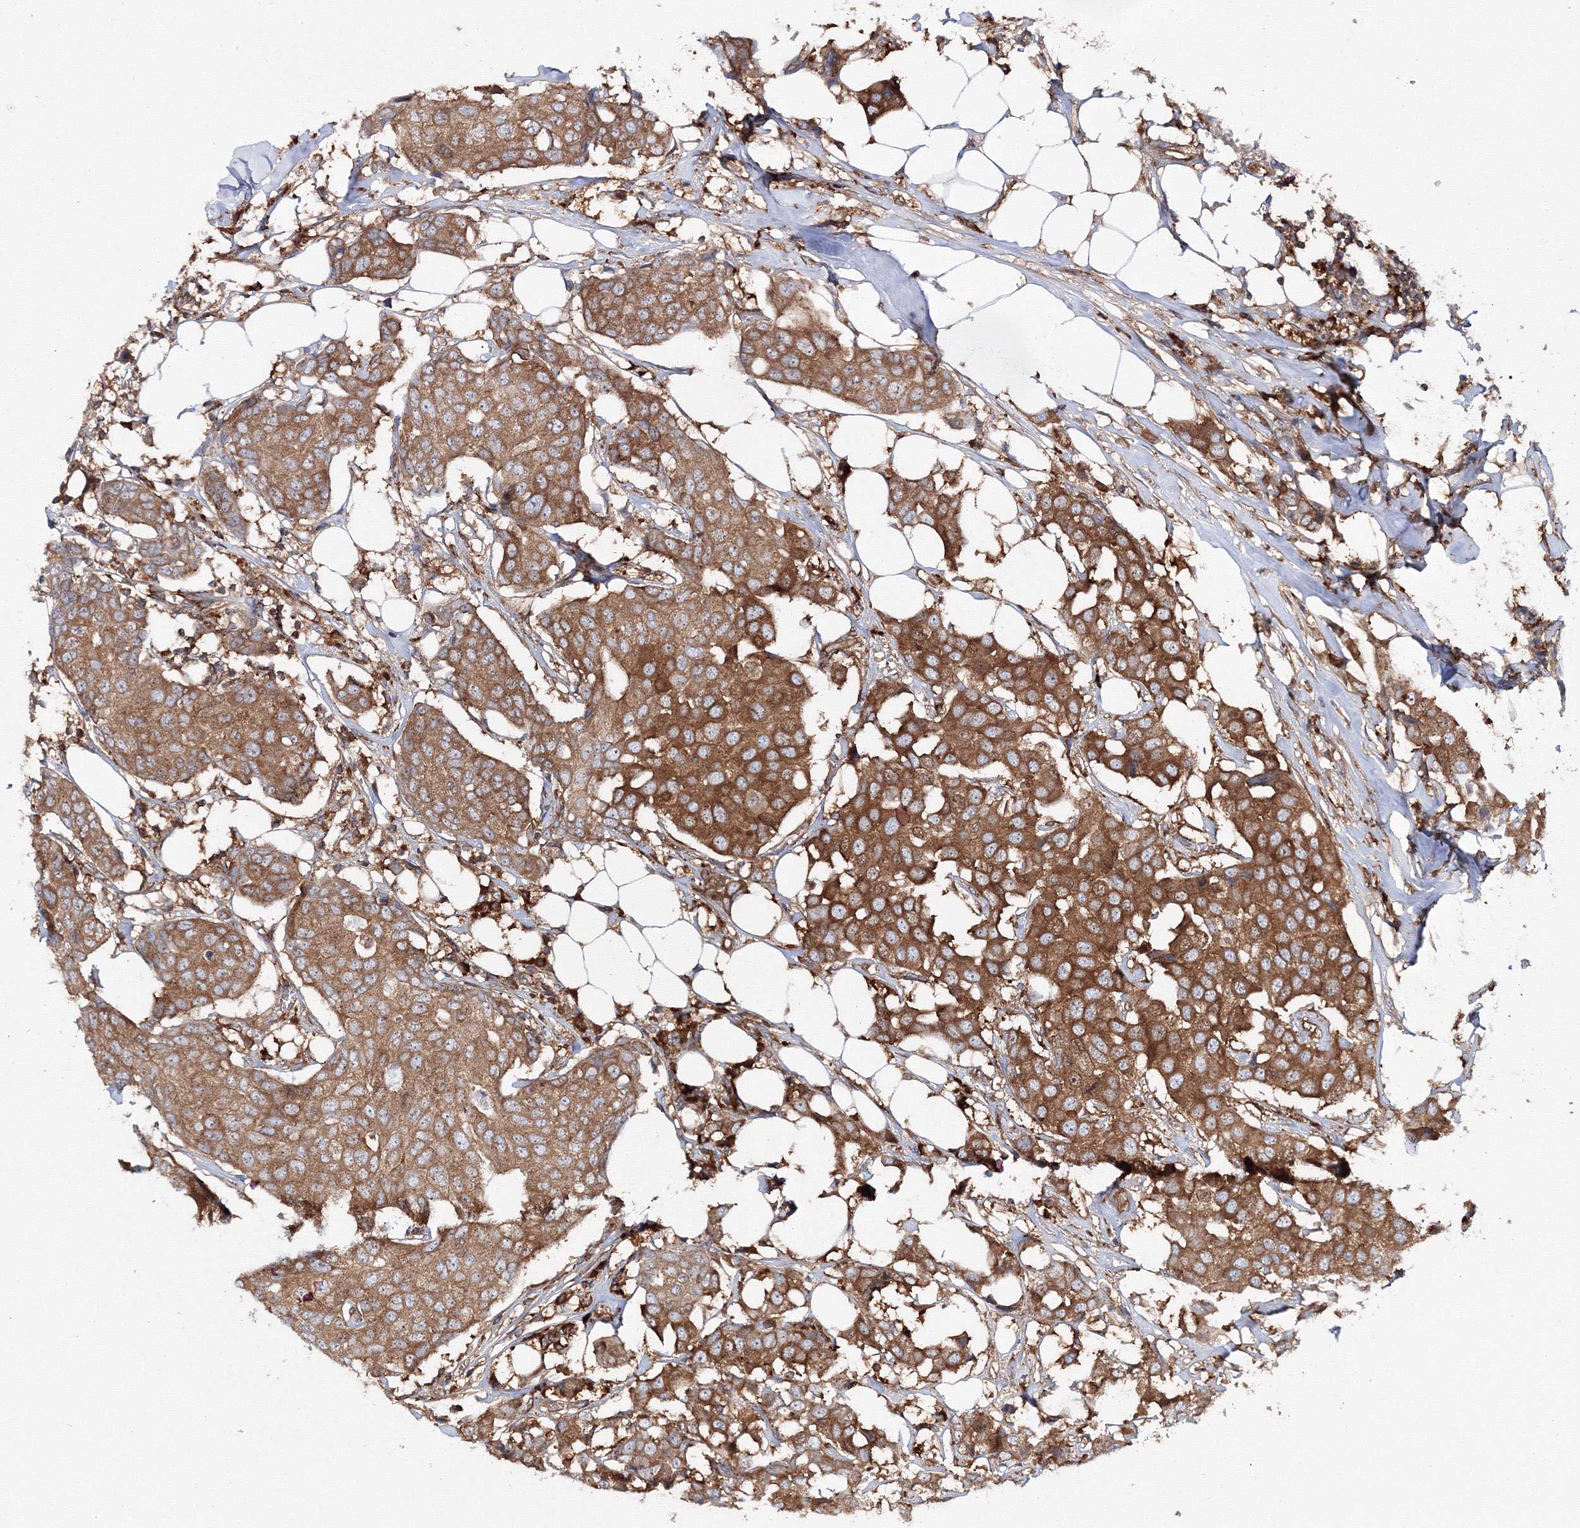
{"staining": {"intensity": "strong", "quantity": ">75%", "location": "cytoplasmic/membranous"}, "tissue": "breast cancer", "cell_type": "Tumor cells", "image_type": "cancer", "snomed": [{"axis": "morphology", "description": "Duct carcinoma"}, {"axis": "topography", "description": "Breast"}], "caption": "This micrograph shows immunohistochemistry (IHC) staining of breast cancer, with high strong cytoplasmic/membranous expression in about >75% of tumor cells.", "gene": "HARS1", "patient": {"sex": "female", "age": 80}}